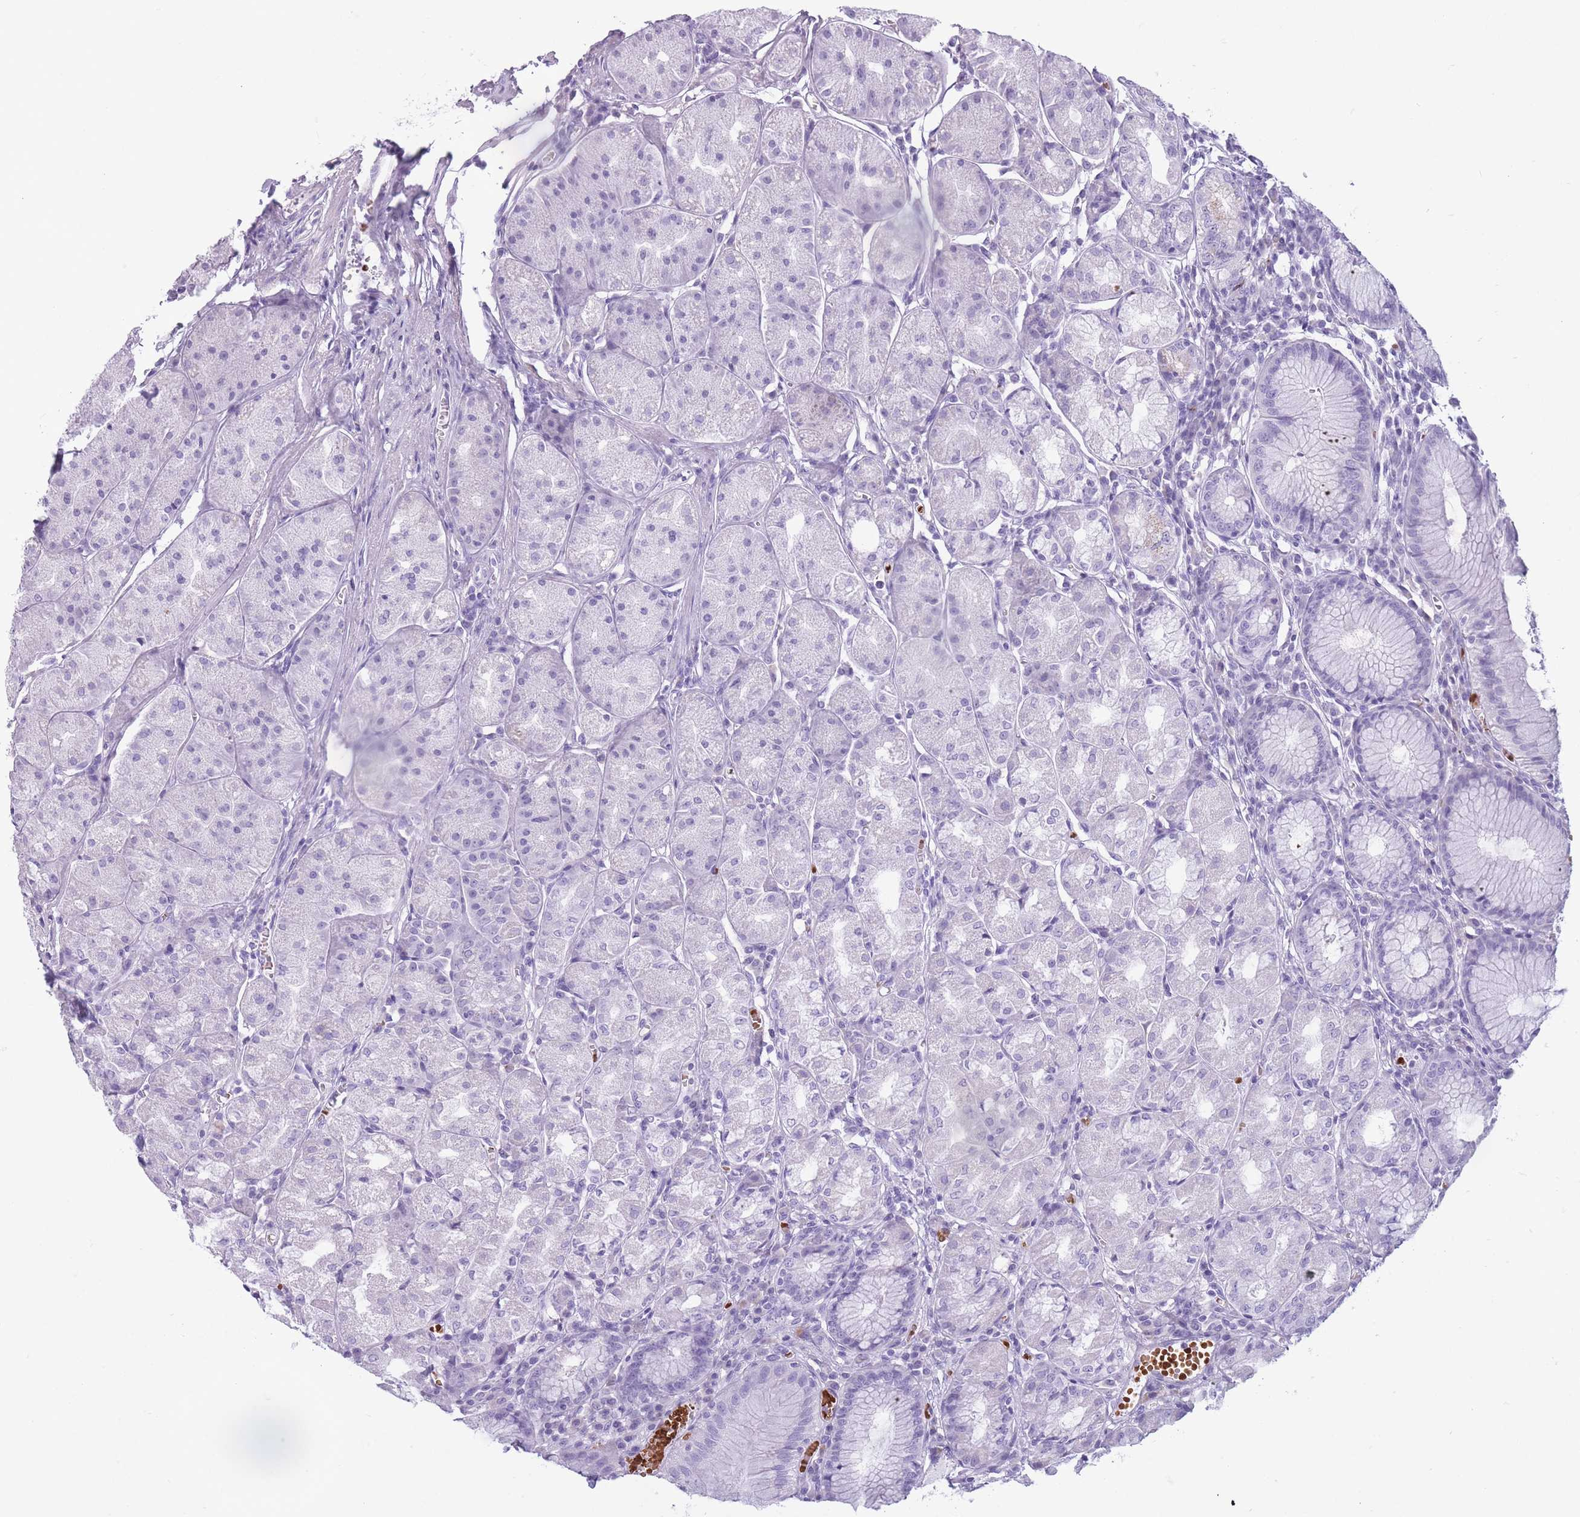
{"staining": {"intensity": "negative", "quantity": "none", "location": "none"}, "tissue": "stomach", "cell_type": "Glandular cells", "image_type": "normal", "snomed": [{"axis": "morphology", "description": "Normal tissue, NOS"}, {"axis": "topography", "description": "Stomach"}], "caption": "Normal stomach was stained to show a protein in brown. There is no significant expression in glandular cells. Nuclei are stained in blue.", "gene": "OR7C1", "patient": {"sex": "male", "age": 55}}